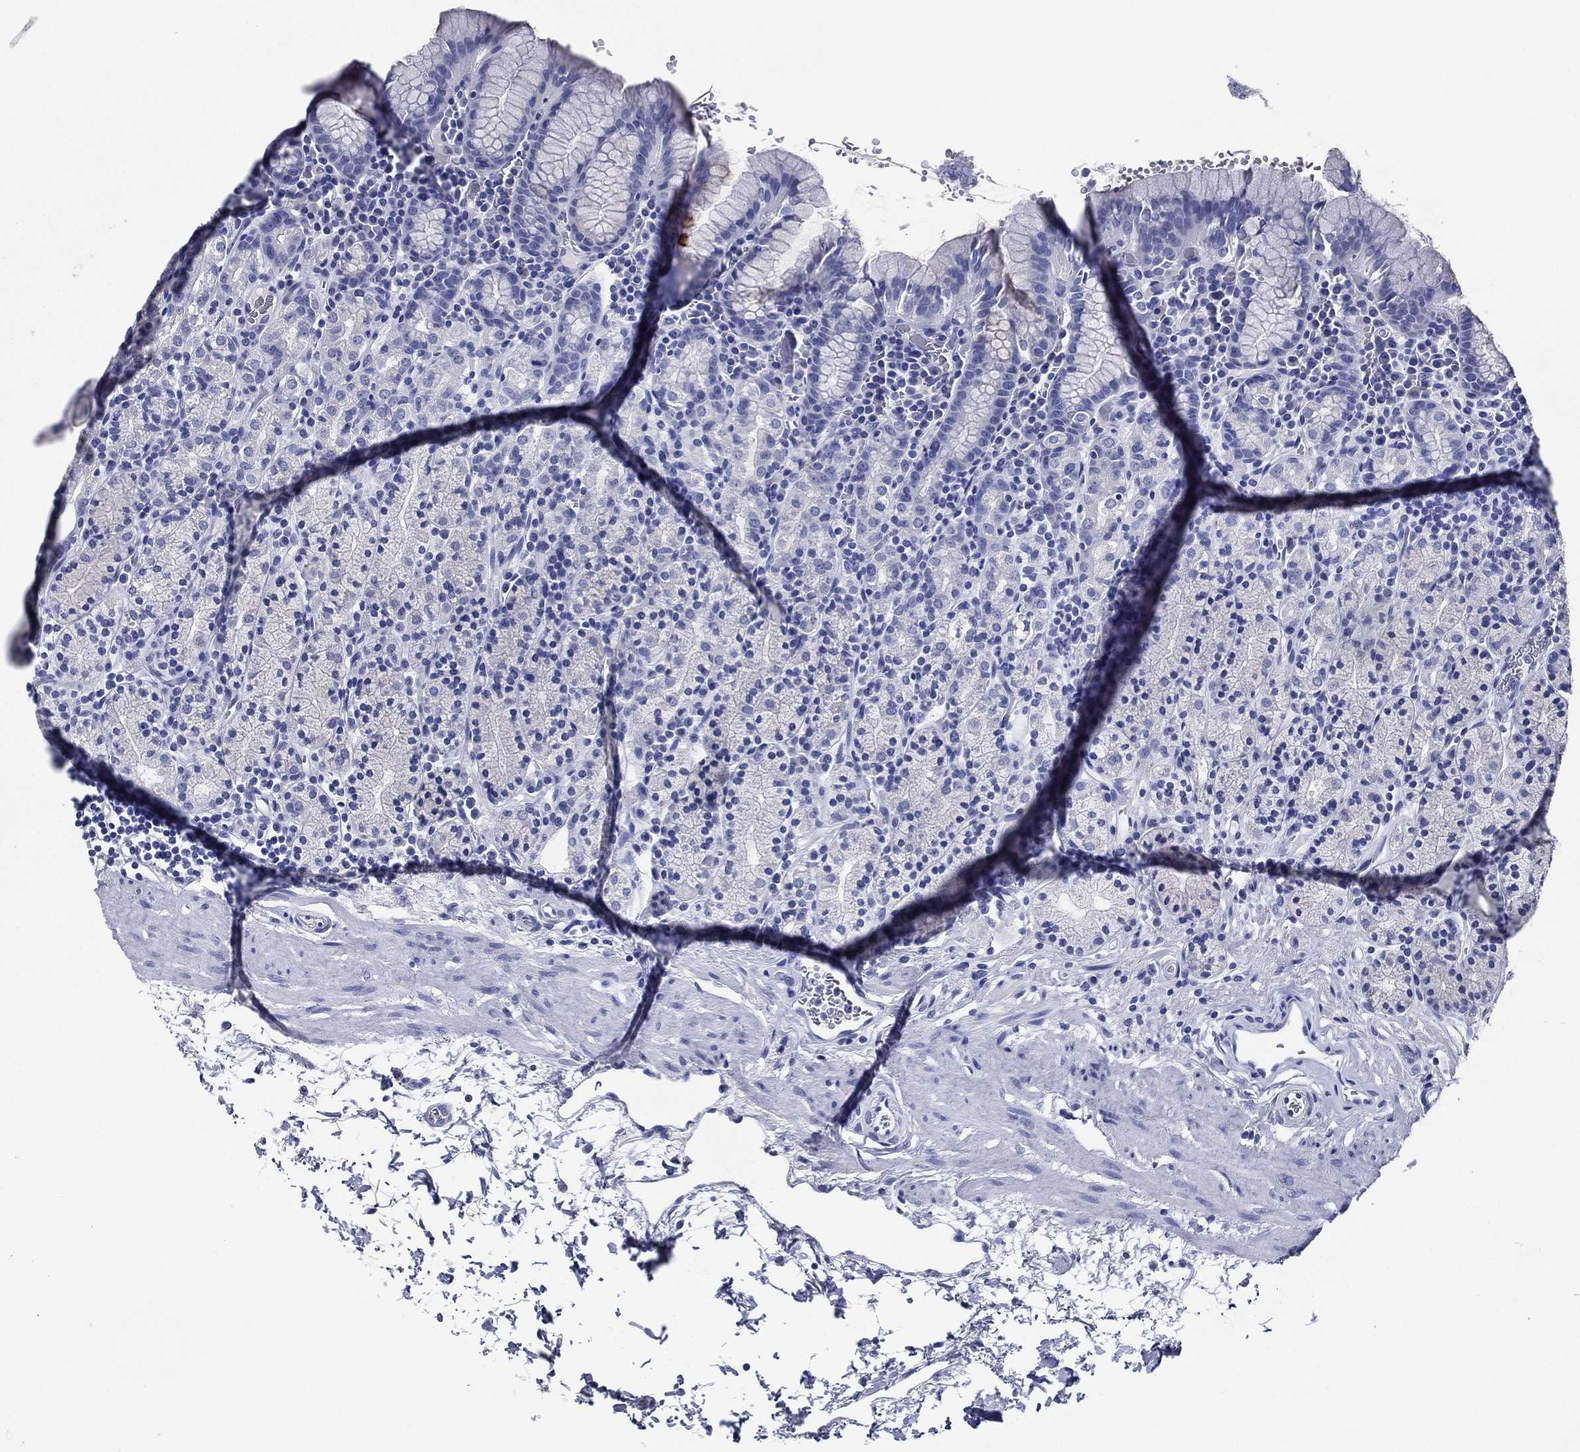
{"staining": {"intensity": "negative", "quantity": "none", "location": "none"}, "tissue": "stomach", "cell_type": "Glandular cells", "image_type": "normal", "snomed": [{"axis": "morphology", "description": "Normal tissue, NOS"}, {"axis": "topography", "description": "Stomach, upper"}, {"axis": "topography", "description": "Stomach"}], "caption": "DAB immunohistochemical staining of unremarkable human stomach reveals no significant positivity in glandular cells.", "gene": "ACE2", "patient": {"sex": "male", "age": 62}}